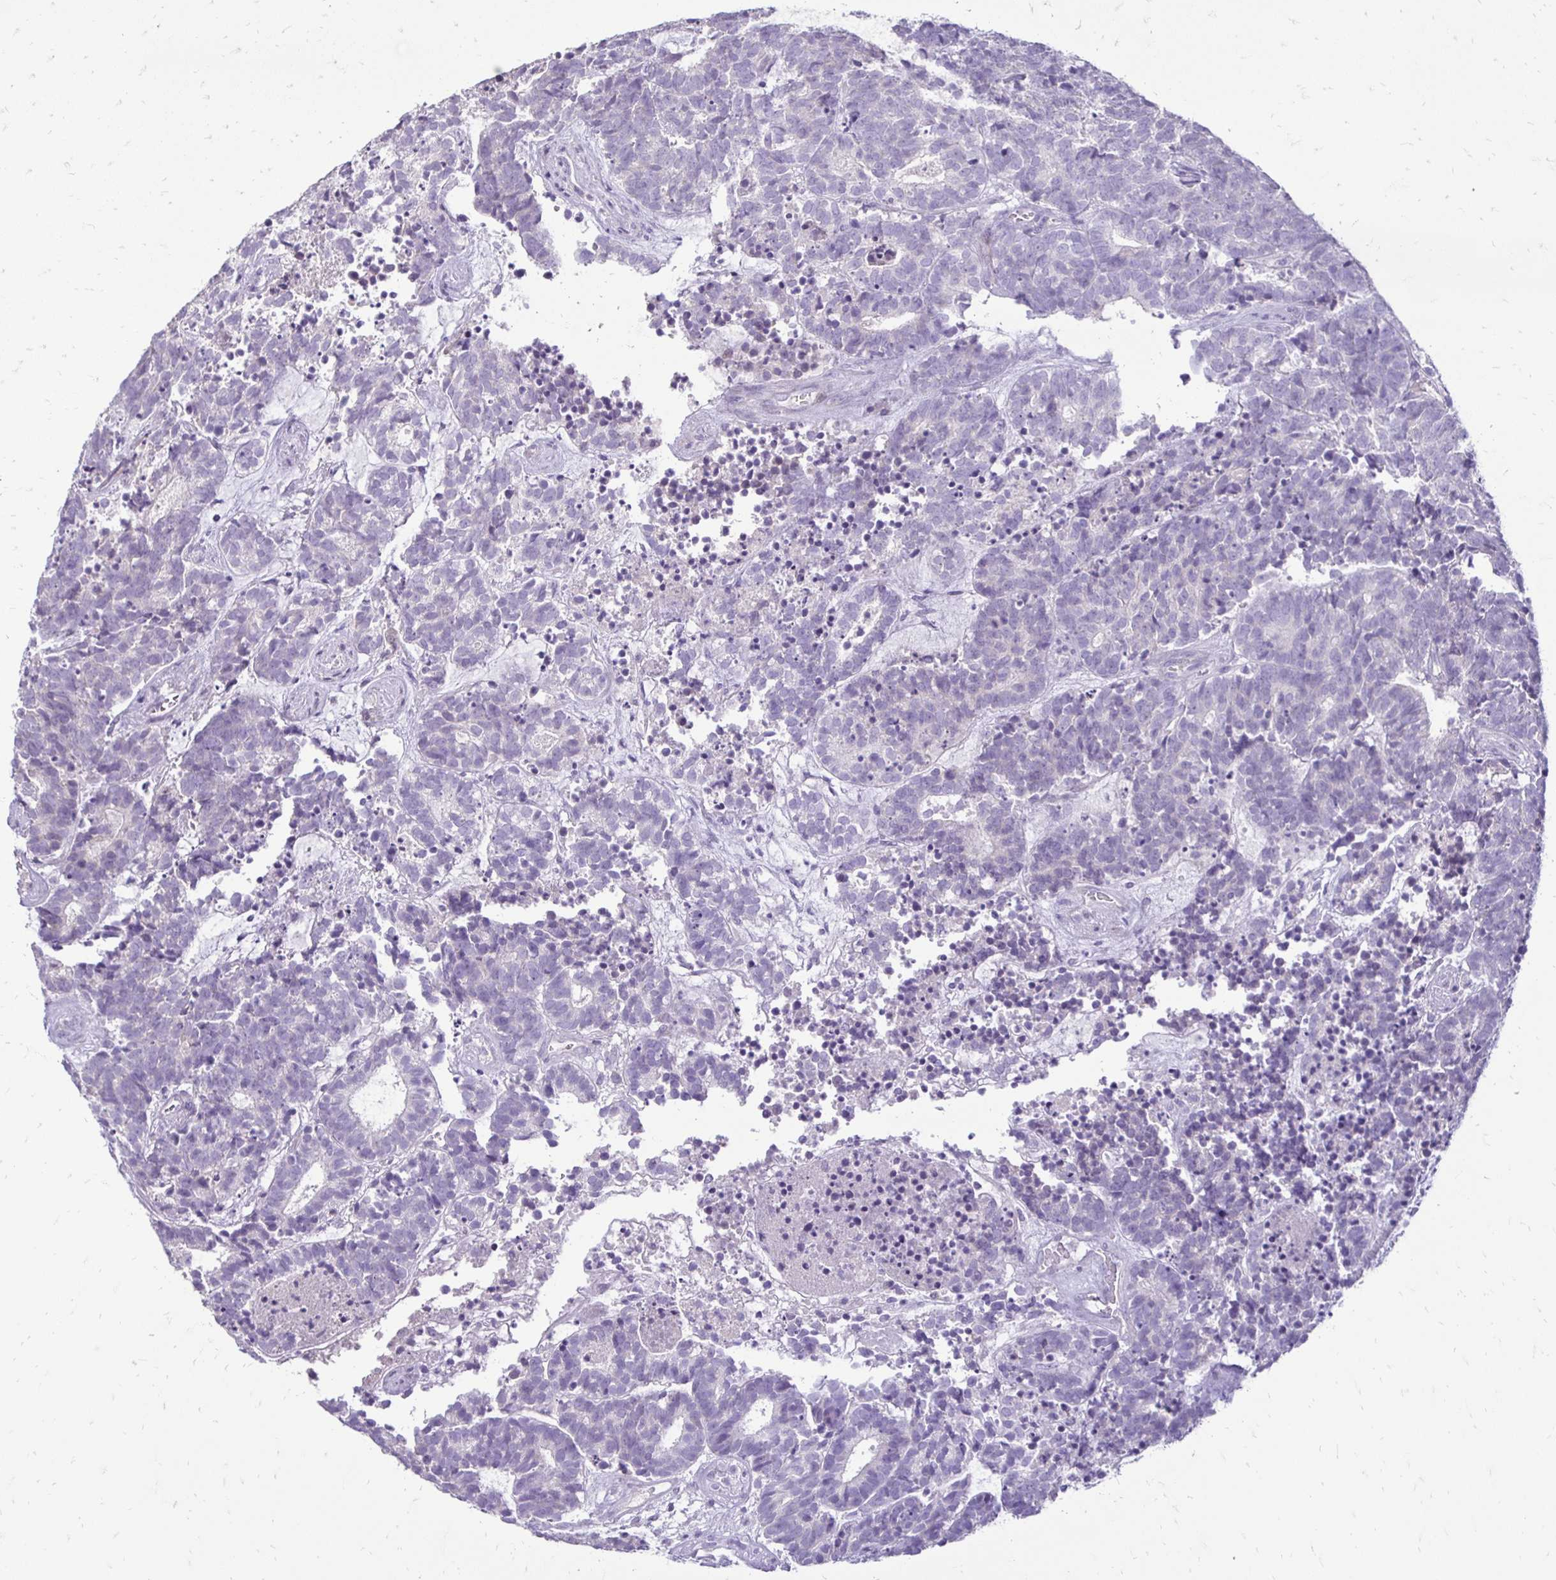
{"staining": {"intensity": "negative", "quantity": "none", "location": "none"}, "tissue": "head and neck cancer", "cell_type": "Tumor cells", "image_type": "cancer", "snomed": [{"axis": "morphology", "description": "Adenocarcinoma, NOS"}, {"axis": "topography", "description": "Head-Neck"}], "caption": "Immunohistochemistry image of neoplastic tissue: head and neck cancer stained with DAB (3,3'-diaminobenzidine) reveals no significant protein staining in tumor cells.", "gene": "GAS2", "patient": {"sex": "female", "age": 81}}